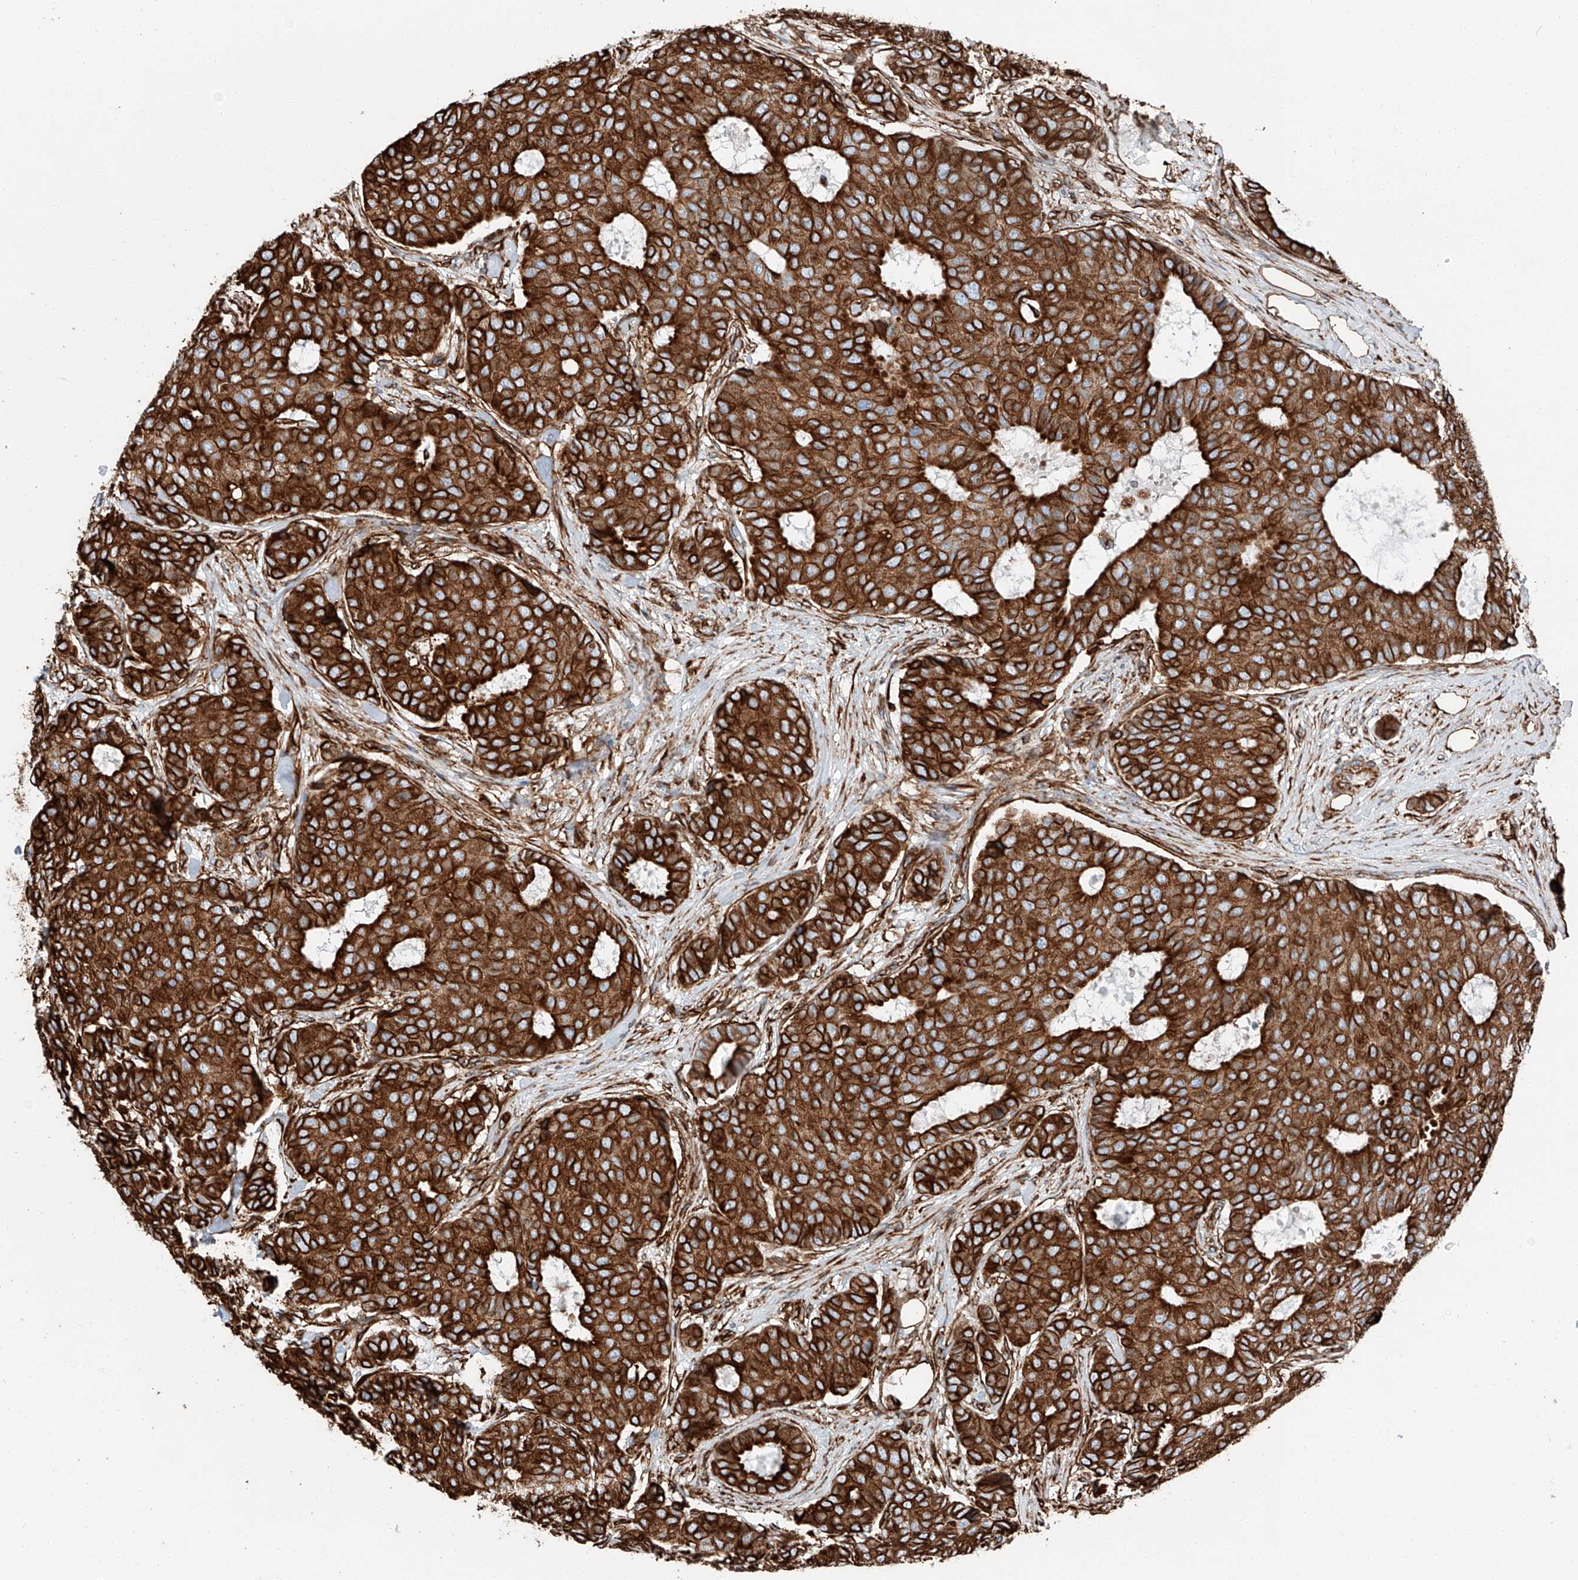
{"staining": {"intensity": "strong", "quantity": ">75%", "location": "cytoplasmic/membranous"}, "tissue": "breast cancer", "cell_type": "Tumor cells", "image_type": "cancer", "snomed": [{"axis": "morphology", "description": "Duct carcinoma"}, {"axis": "topography", "description": "Breast"}], "caption": "The micrograph exhibits a brown stain indicating the presence of a protein in the cytoplasmic/membranous of tumor cells in breast intraductal carcinoma. The staining was performed using DAB (3,3'-diaminobenzidine) to visualize the protein expression in brown, while the nuclei were stained in blue with hematoxylin (Magnification: 20x).", "gene": "ZNF804A", "patient": {"sex": "female", "age": 75}}